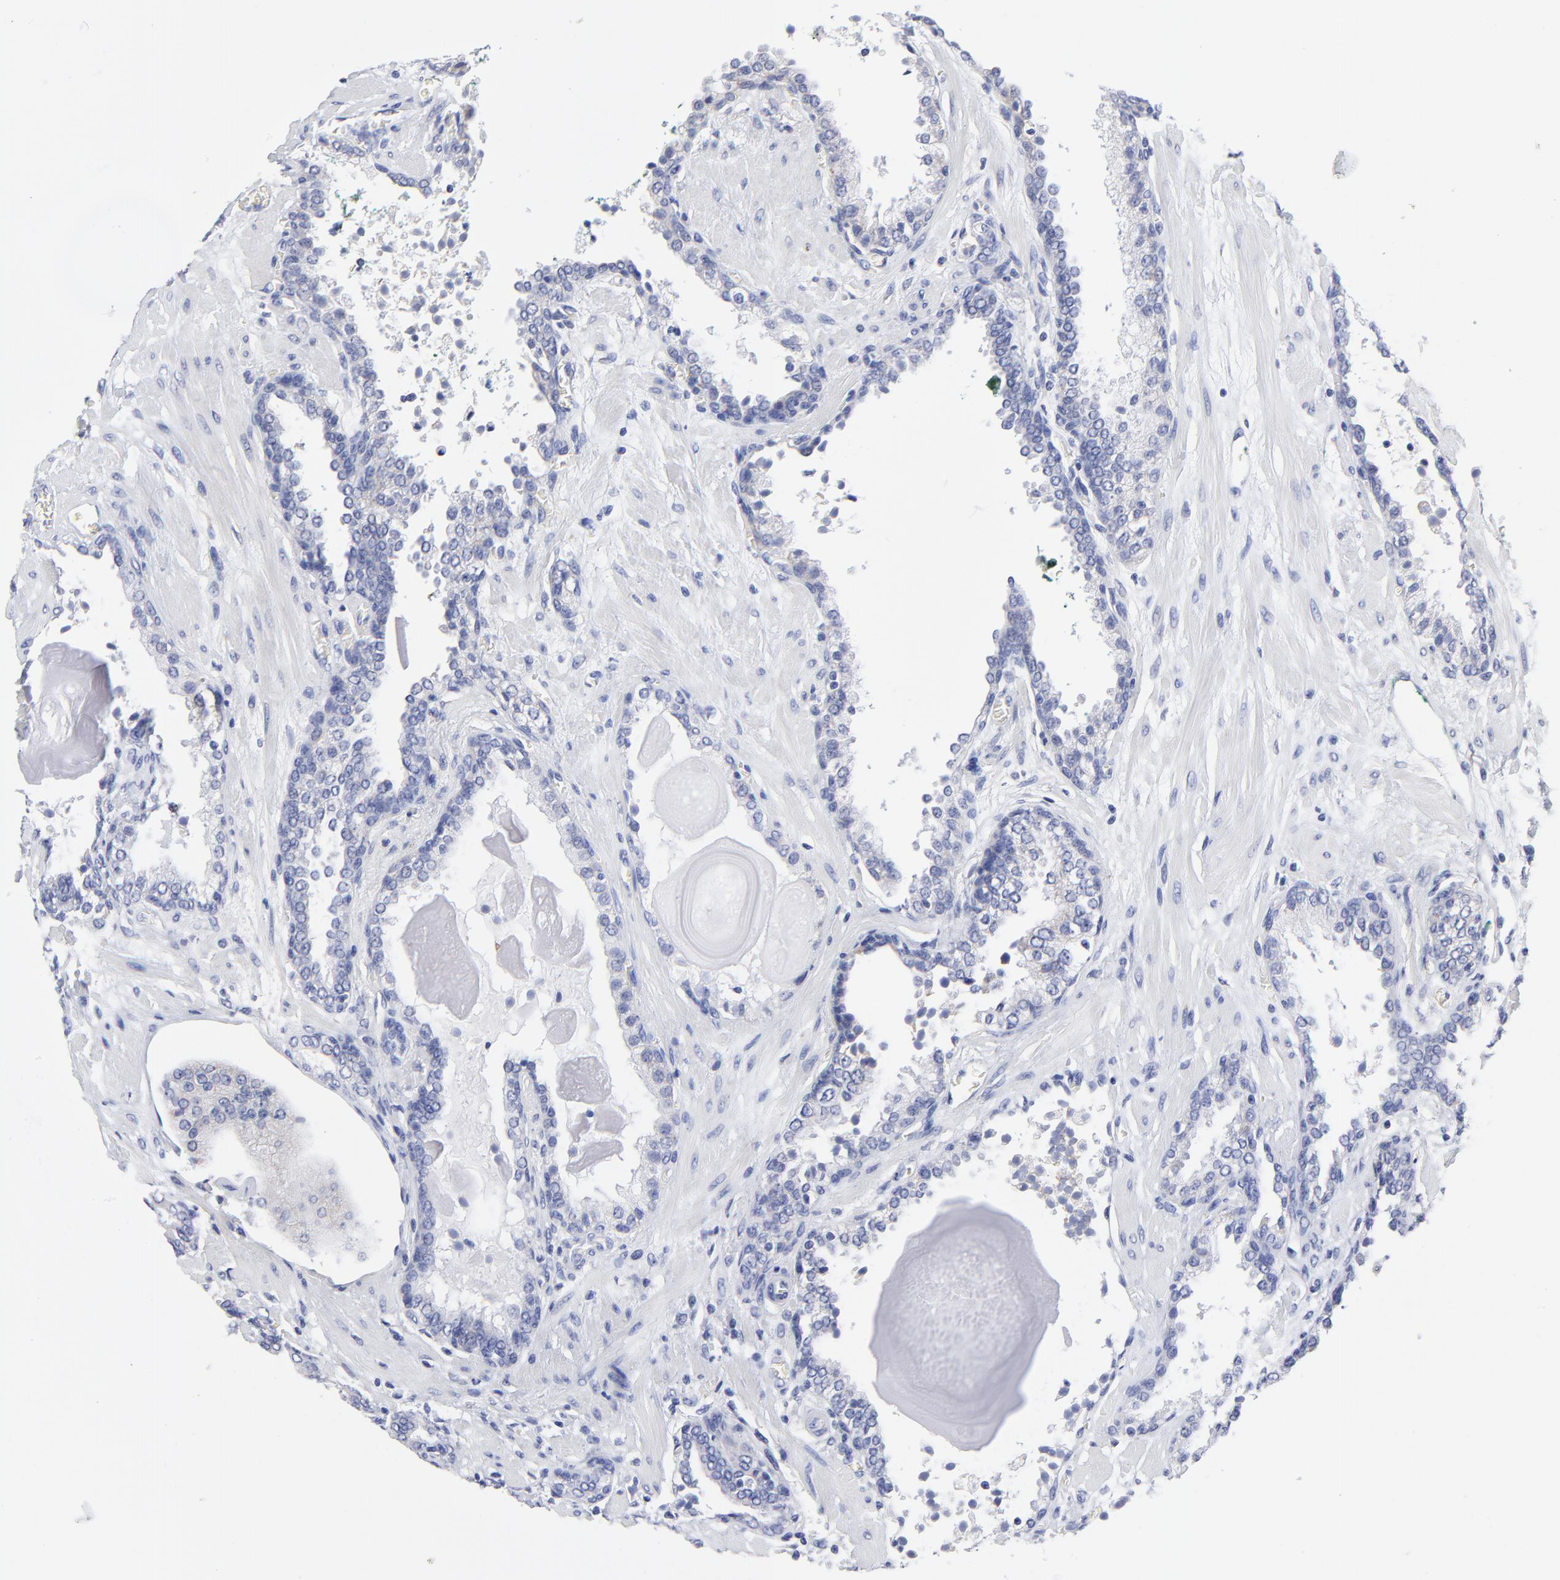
{"staining": {"intensity": "weak", "quantity": "25%-75%", "location": "cytoplasmic/membranous"}, "tissue": "prostate cancer", "cell_type": "Tumor cells", "image_type": "cancer", "snomed": [{"axis": "morphology", "description": "Adenocarcinoma, Medium grade"}, {"axis": "topography", "description": "Prostate"}], "caption": "Prostate cancer stained for a protein (brown) demonstrates weak cytoplasmic/membranous positive positivity in about 25%-75% of tumor cells.", "gene": "DUSP9", "patient": {"sex": "male", "age": 70}}